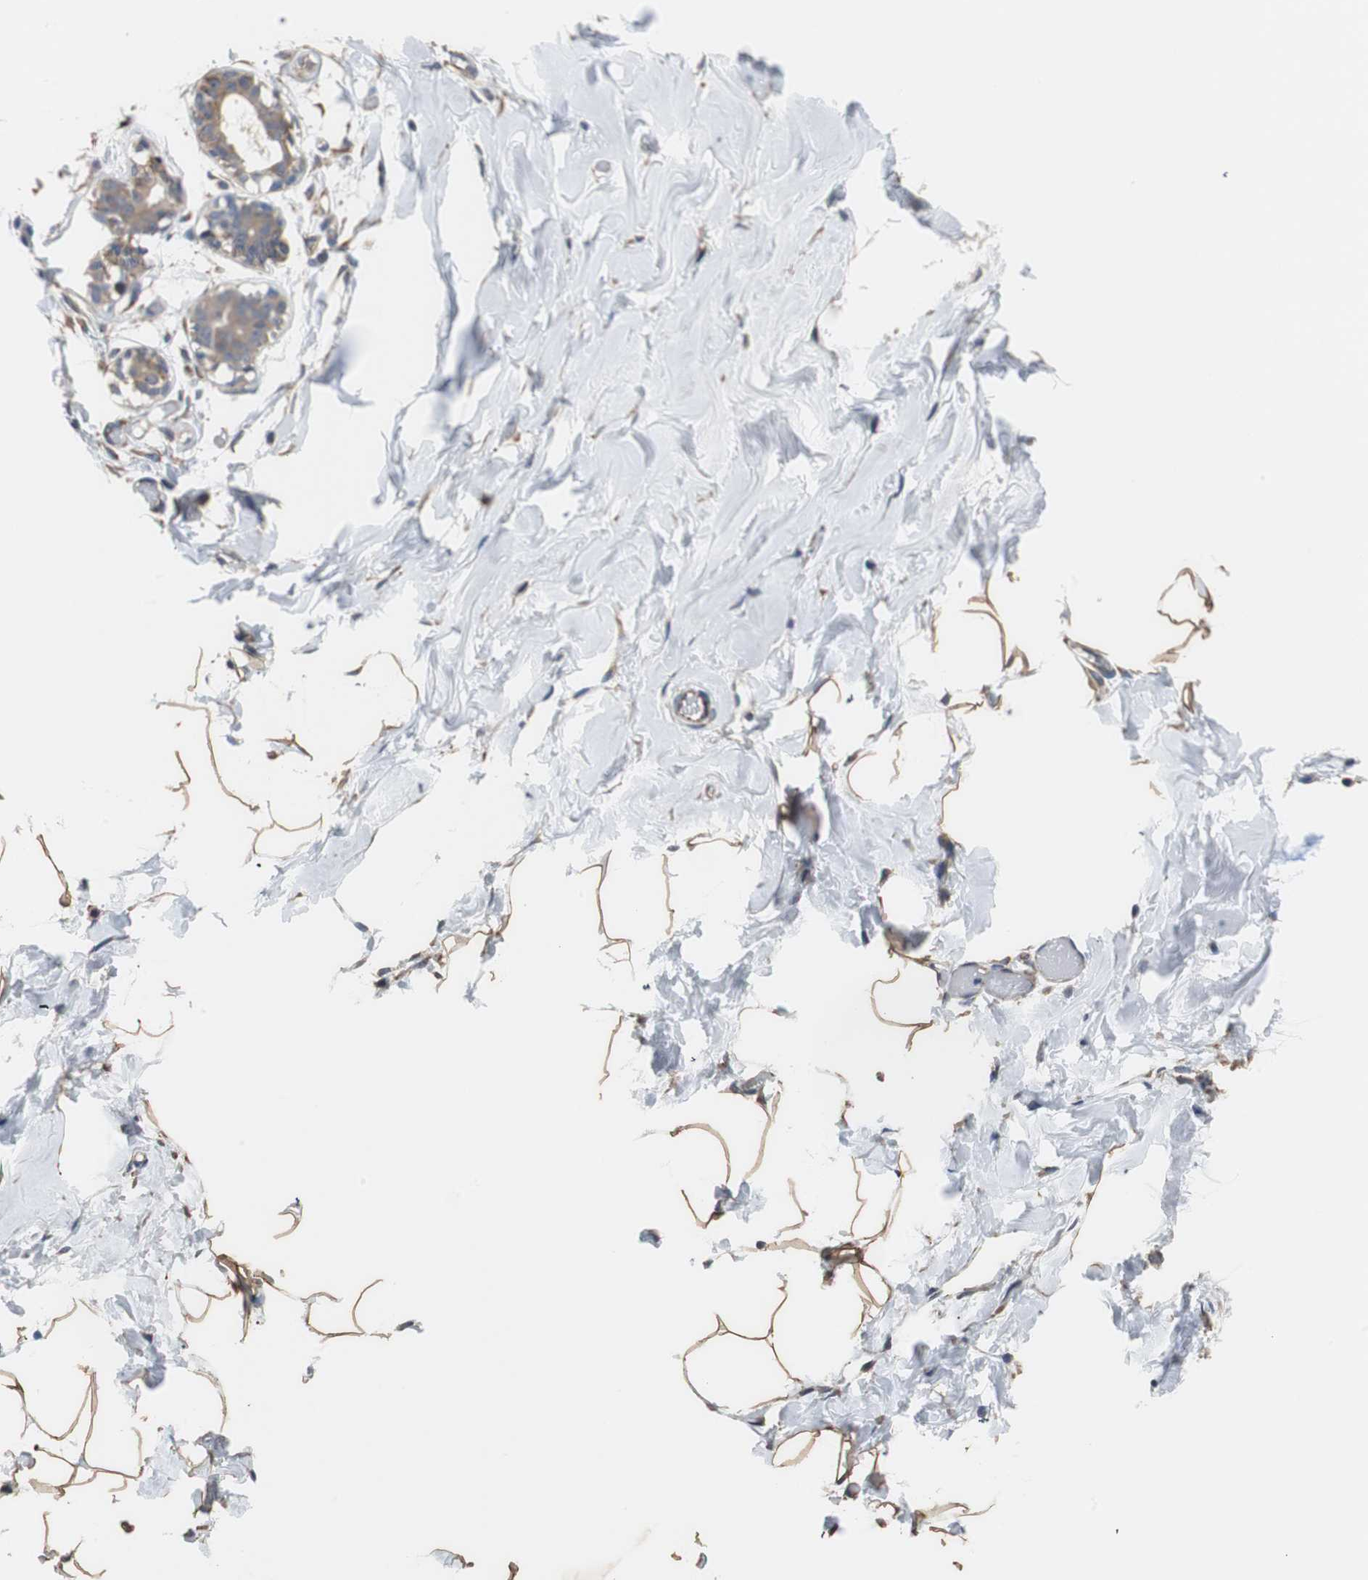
{"staining": {"intensity": "moderate", "quantity": ">75%", "location": "cytoplasmic/membranous"}, "tissue": "adipose tissue", "cell_type": "Adipocytes", "image_type": "normal", "snomed": [{"axis": "morphology", "description": "Normal tissue, NOS"}, {"axis": "topography", "description": "Breast"}, {"axis": "topography", "description": "Soft tissue"}], "caption": "The image displays immunohistochemical staining of normal adipose tissue. There is moderate cytoplasmic/membranous expression is seen in about >75% of adipocytes.", "gene": "PCK1", "patient": {"sex": "female", "age": 25}}